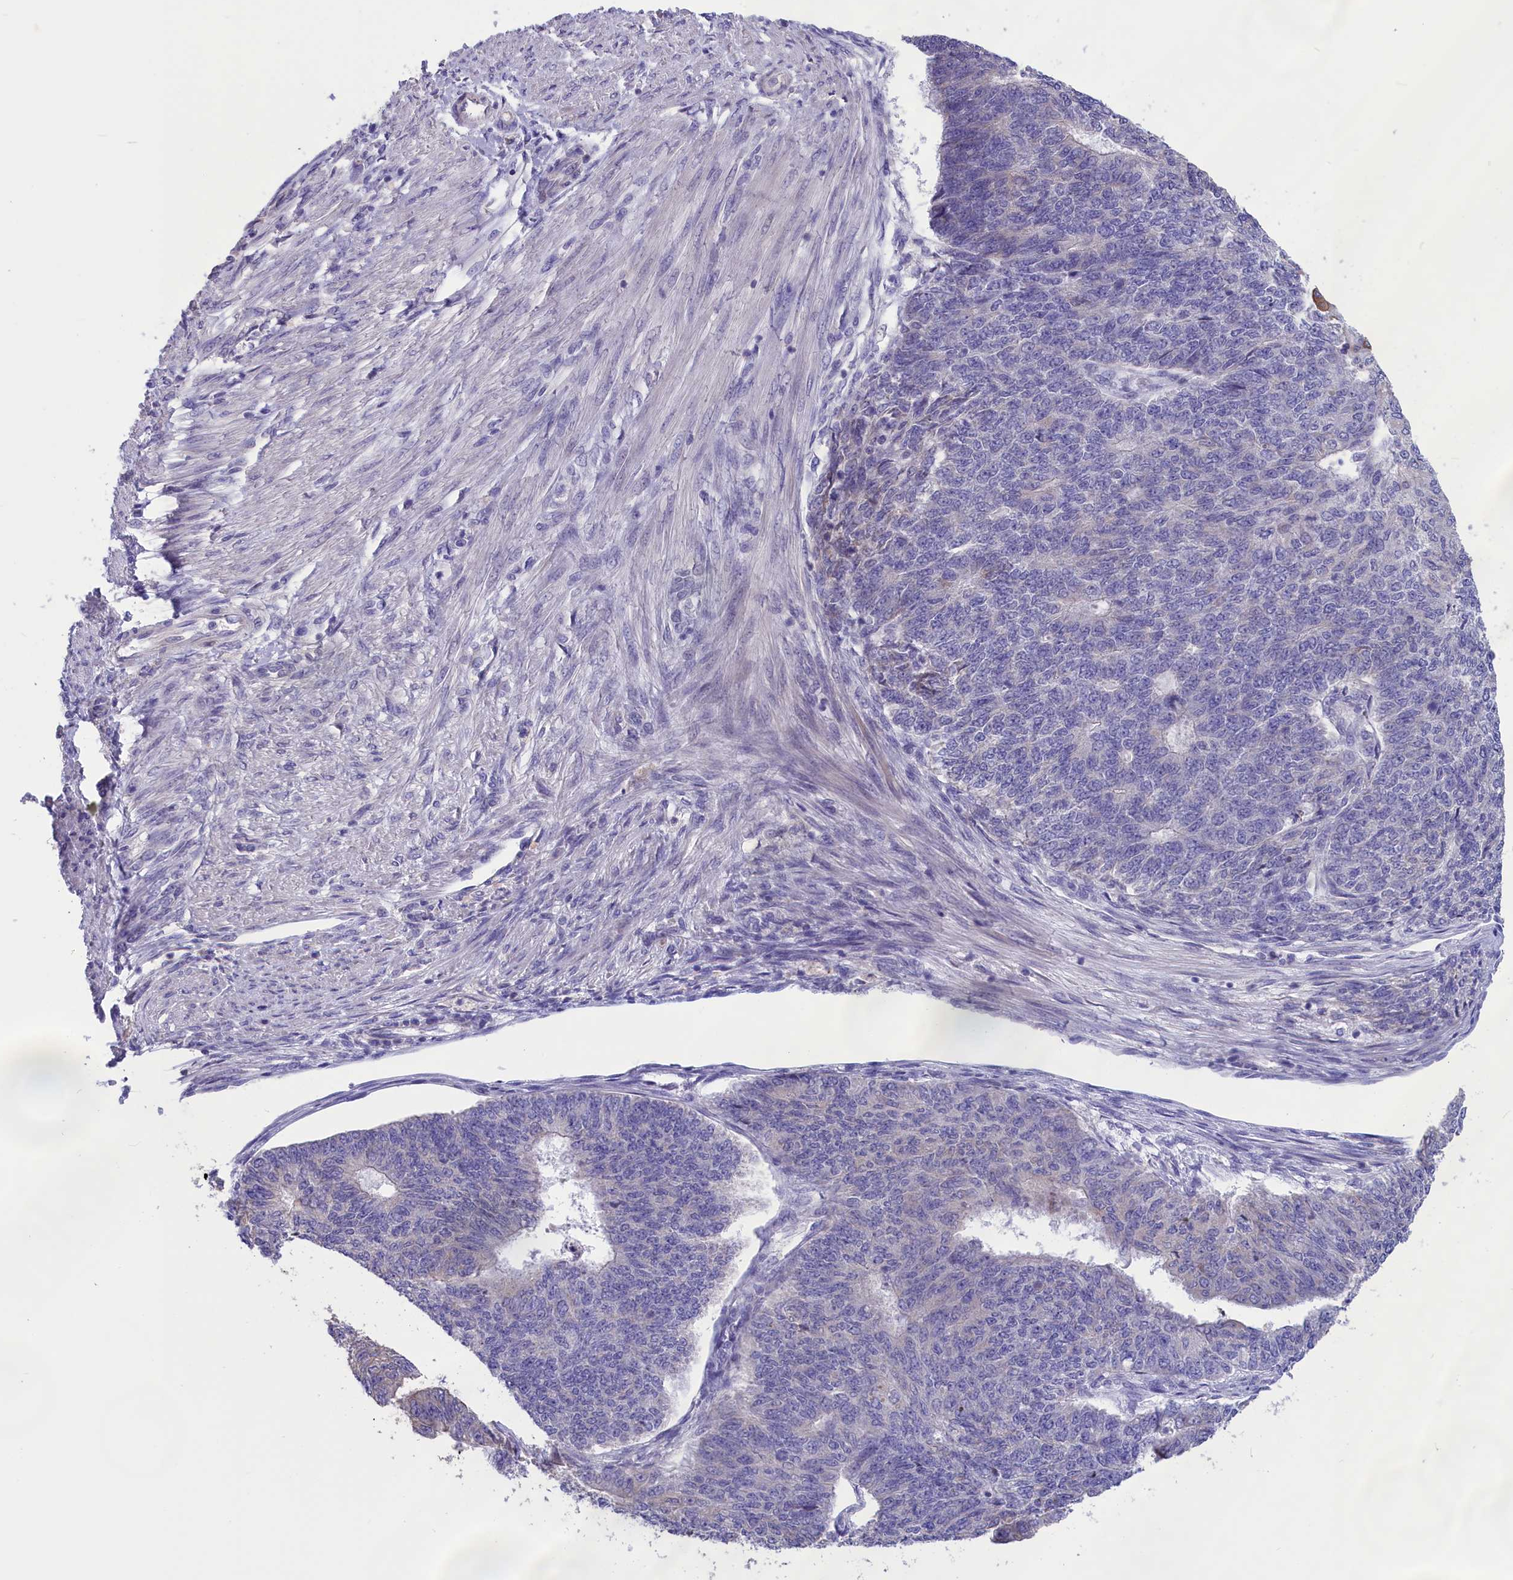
{"staining": {"intensity": "negative", "quantity": "none", "location": "none"}, "tissue": "endometrial cancer", "cell_type": "Tumor cells", "image_type": "cancer", "snomed": [{"axis": "morphology", "description": "Adenocarcinoma, NOS"}, {"axis": "topography", "description": "Endometrium"}], "caption": "A photomicrograph of endometrial cancer stained for a protein reveals no brown staining in tumor cells.", "gene": "CYP2U1", "patient": {"sex": "female", "age": 32}}